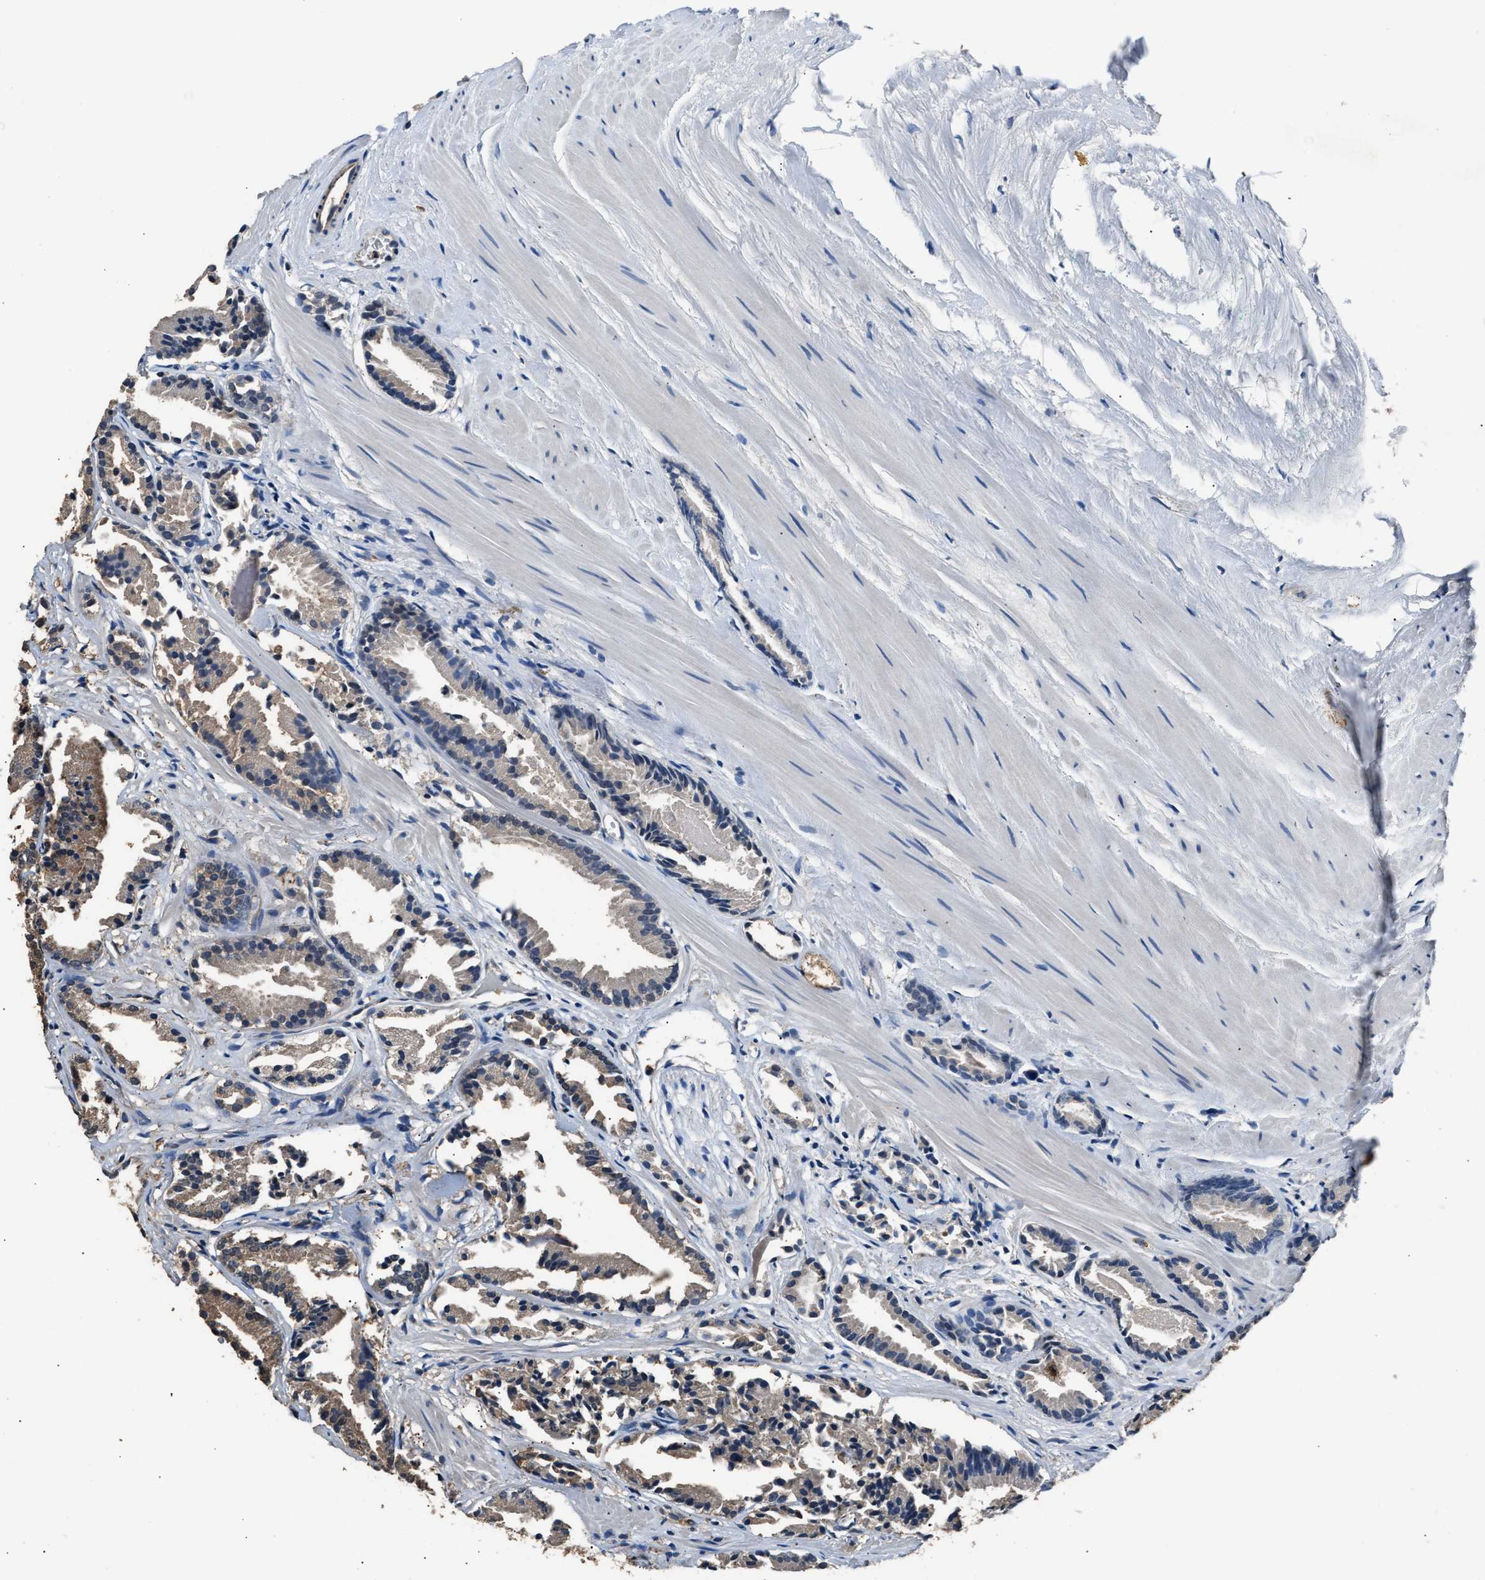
{"staining": {"intensity": "moderate", "quantity": "25%-75%", "location": "cytoplasmic/membranous,nuclear"}, "tissue": "prostate cancer", "cell_type": "Tumor cells", "image_type": "cancer", "snomed": [{"axis": "morphology", "description": "Adenocarcinoma, Low grade"}, {"axis": "topography", "description": "Prostate"}], "caption": "Prostate cancer (adenocarcinoma (low-grade)) stained for a protein (brown) reveals moderate cytoplasmic/membranous and nuclear positive staining in approximately 25%-75% of tumor cells.", "gene": "DFFA", "patient": {"sex": "male", "age": 51}}